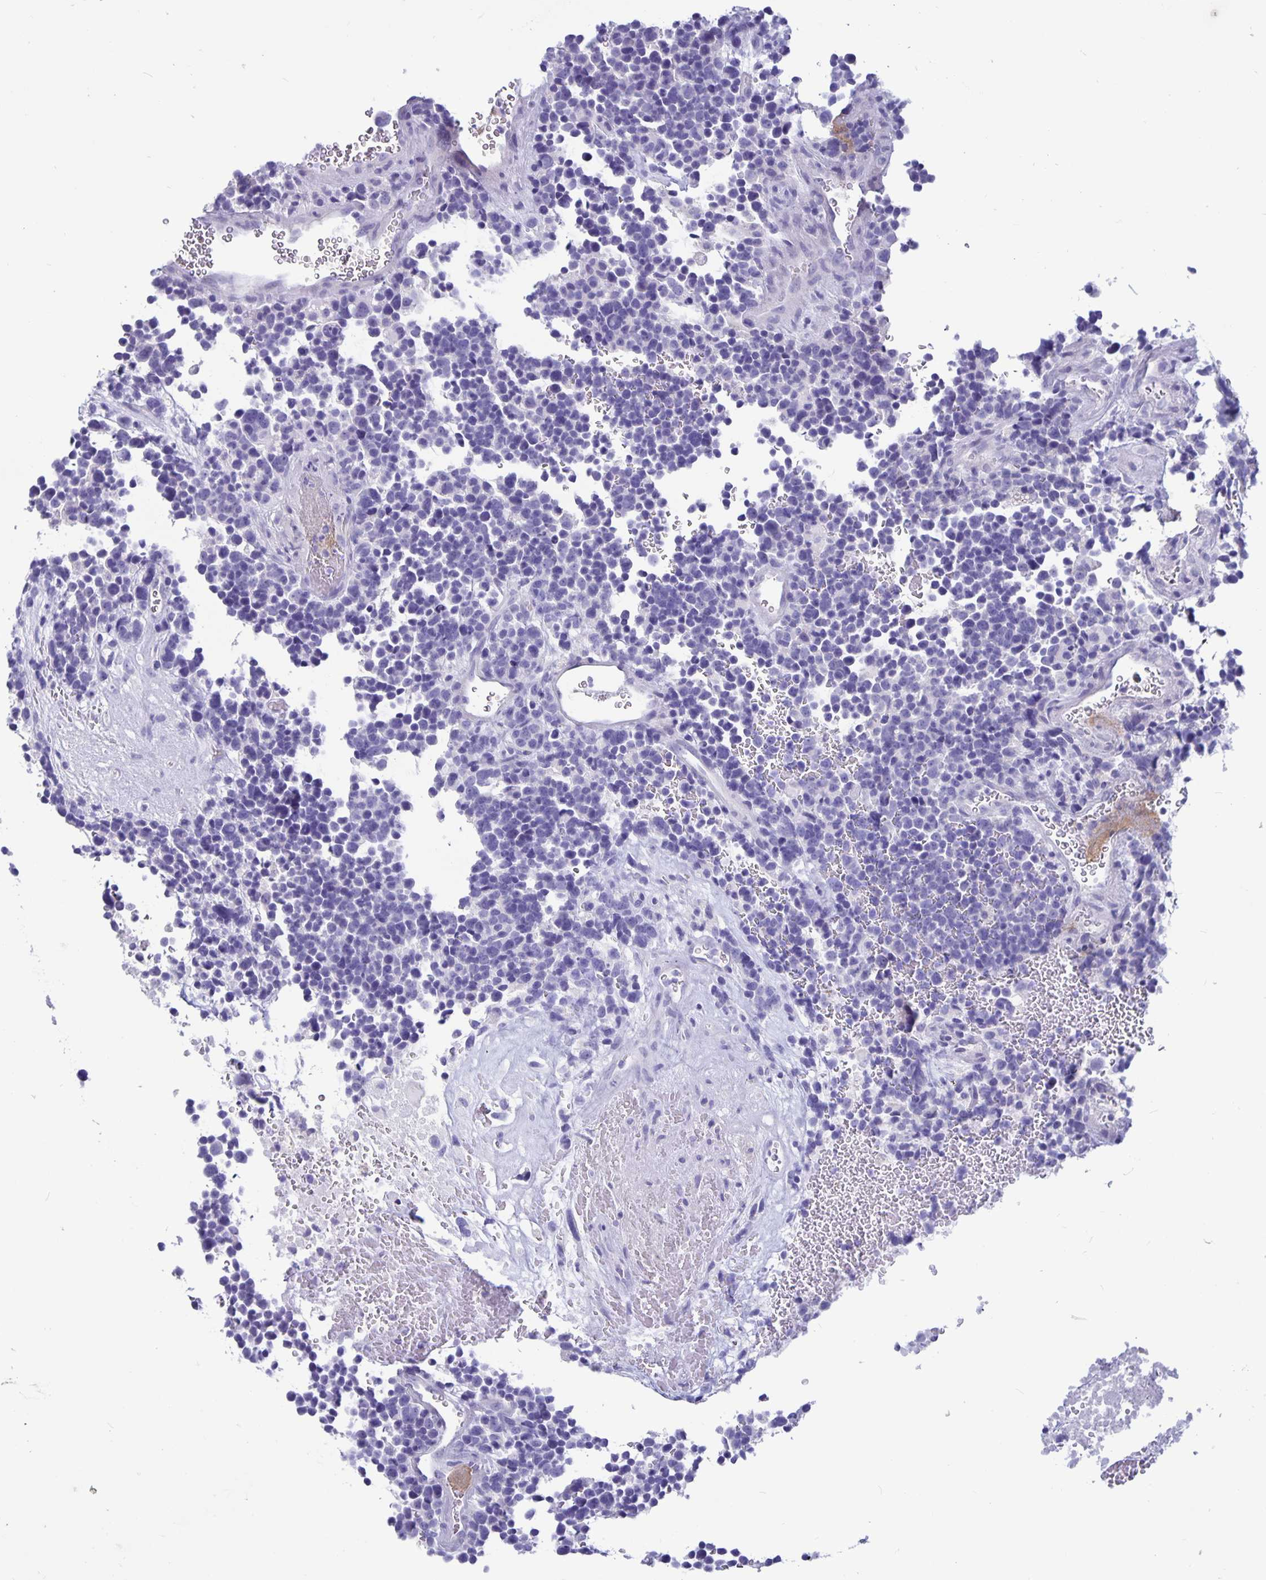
{"staining": {"intensity": "negative", "quantity": "none", "location": "none"}, "tissue": "glioma", "cell_type": "Tumor cells", "image_type": "cancer", "snomed": [{"axis": "morphology", "description": "Glioma, malignant, High grade"}, {"axis": "topography", "description": "Brain"}], "caption": "Tumor cells are negative for brown protein staining in malignant high-grade glioma. Brightfield microscopy of immunohistochemistry (IHC) stained with DAB (3,3'-diaminobenzidine) (brown) and hematoxylin (blue), captured at high magnification.", "gene": "BPIFA3", "patient": {"sex": "male", "age": 33}}